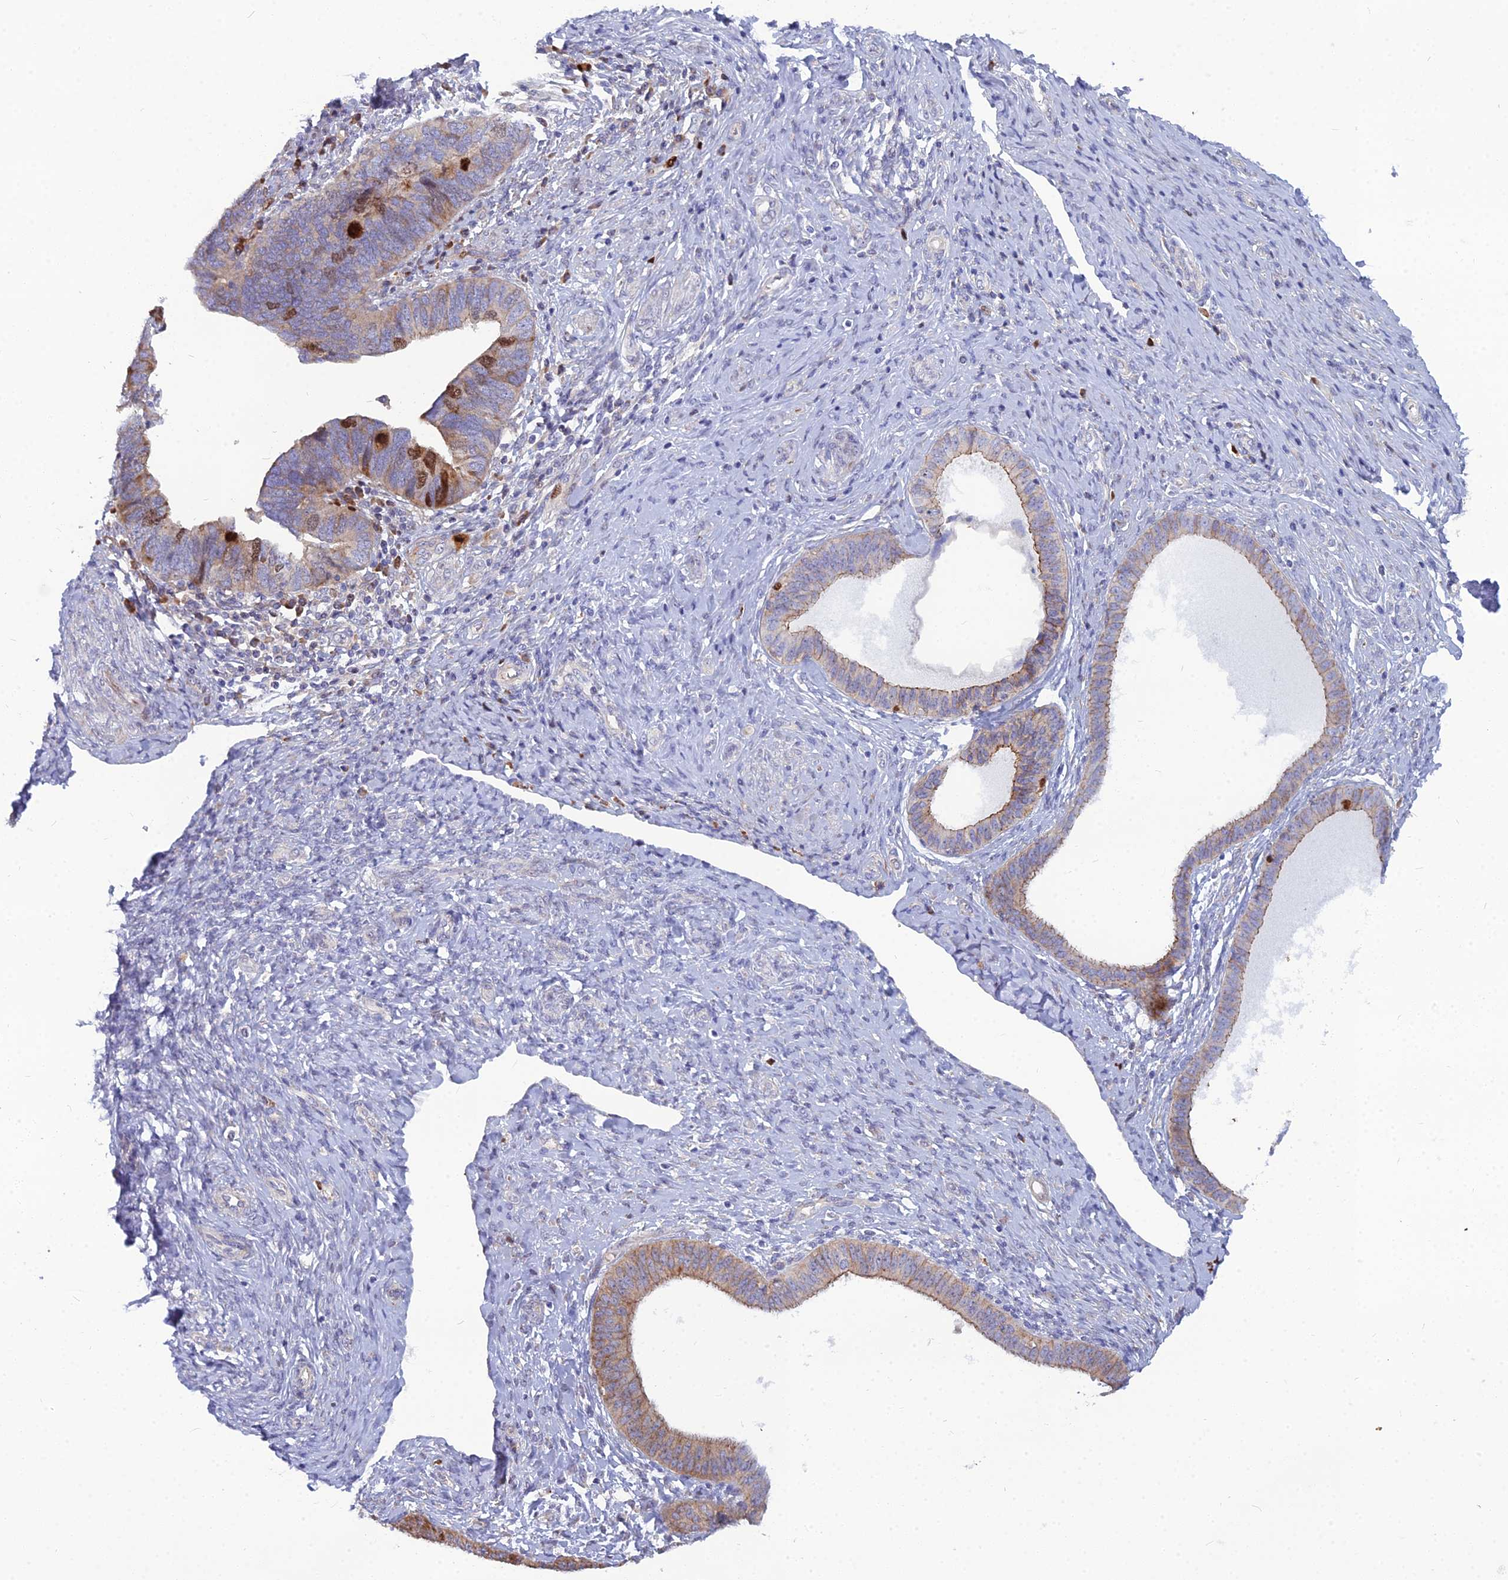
{"staining": {"intensity": "moderate", "quantity": "<25%", "location": "cytoplasmic/membranous,nuclear"}, "tissue": "endometrial cancer", "cell_type": "Tumor cells", "image_type": "cancer", "snomed": [{"axis": "morphology", "description": "Adenocarcinoma, NOS"}, {"axis": "topography", "description": "Endometrium"}], "caption": "Endometrial cancer (adenocarcinoma) was stained to show a protein in brown. There is low levels of moderate cytoplasmic/membranous and nuclear expression in about <25% of tumor cells.", "gene": "NUSAP1", "patient": {"sex": "female", "age": 79}}